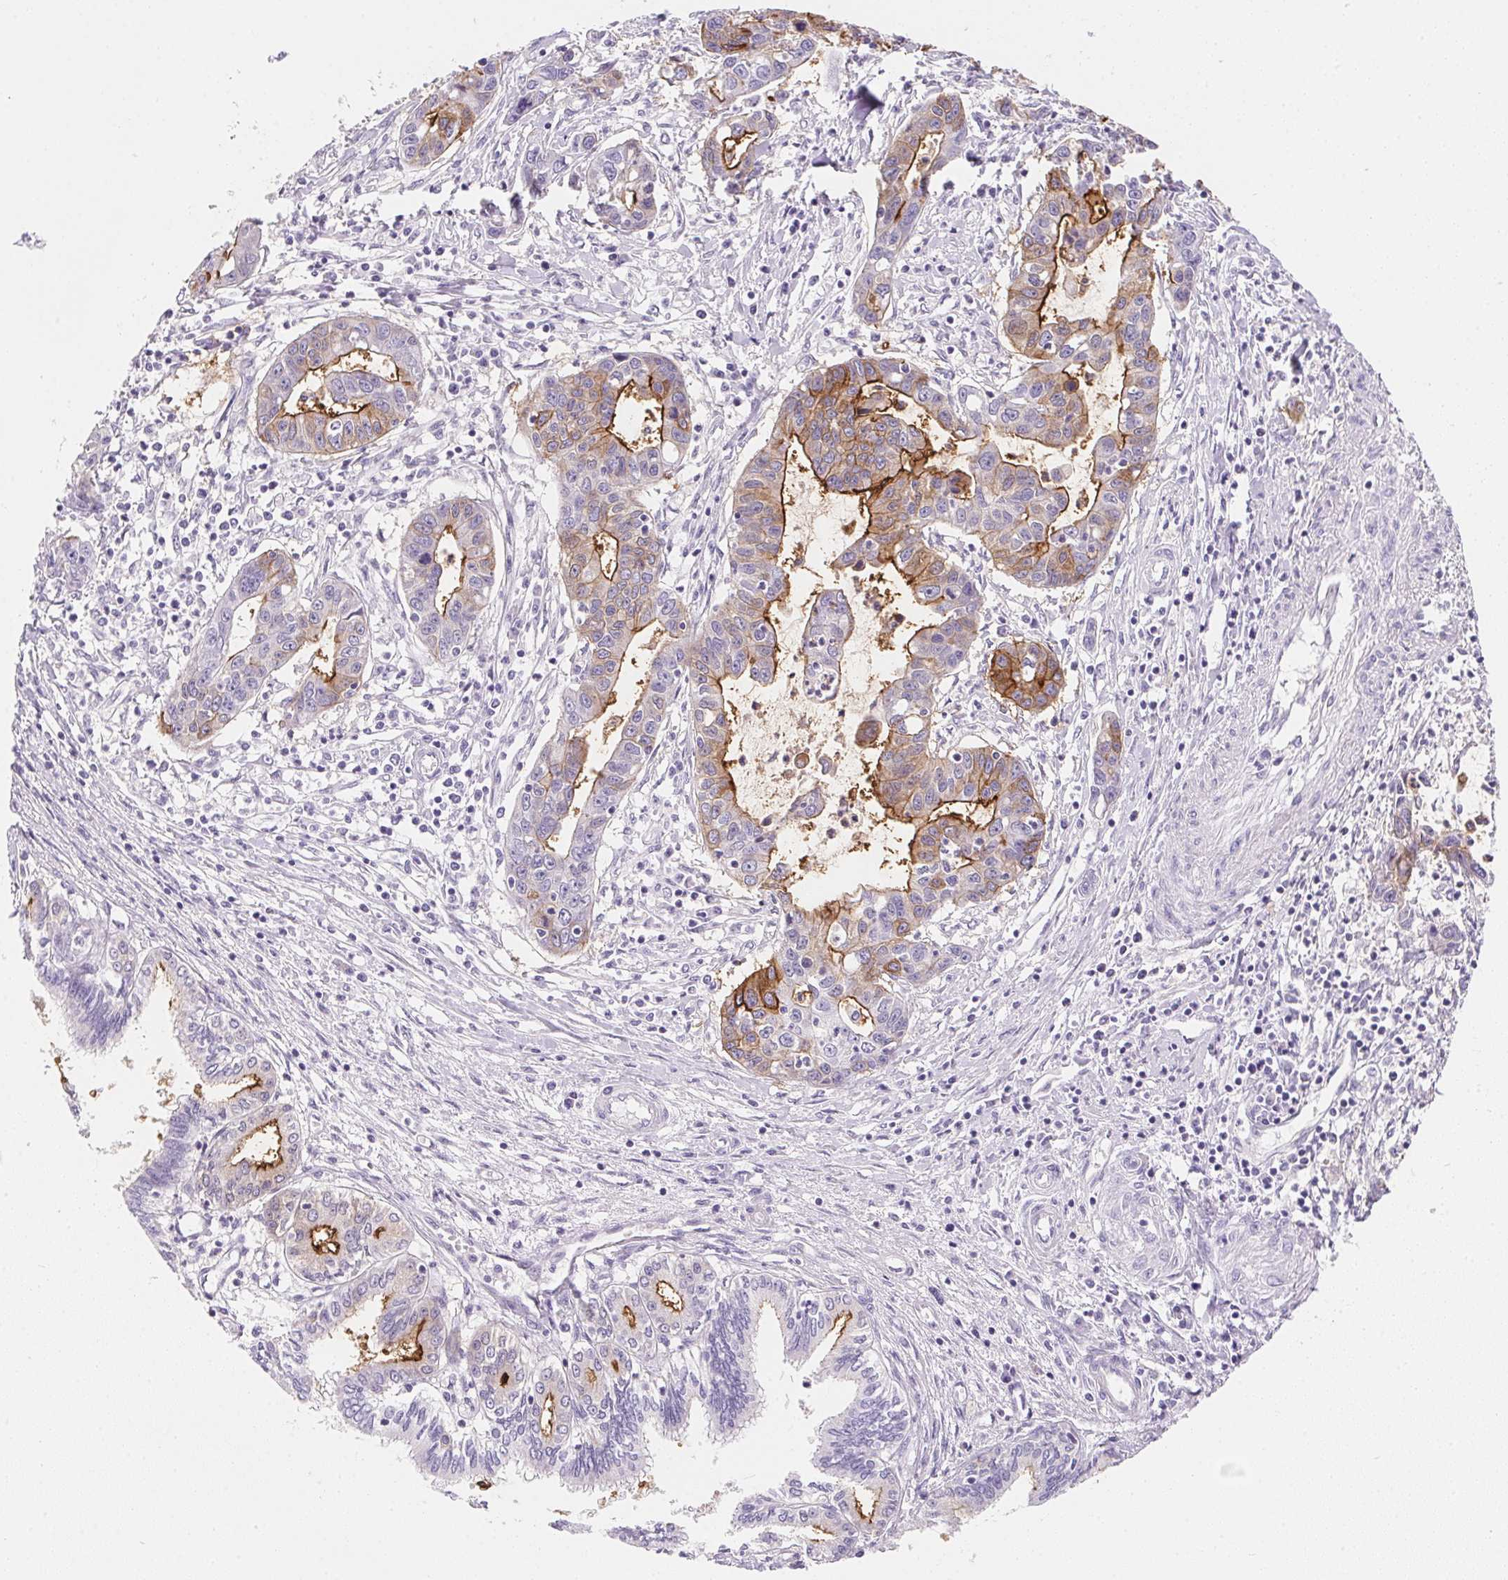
{"staining": {"intensity": "moderate", "quantity": "25%-75%", "location": "cytoplasmic/membranous"}, "tissue": "liver cancer", "cell_type": "Tumor cells", "image_type": "cancer", "snomed": [{"axis": "morphology", "description": "Cholangiocarcinoma"}, {"axis": "topography", "description": "Liver"}], "caption": "Human liver cholangiocarcinoma stained for a protein (brown) exhibits moderate cytoplasmic/membranous positive staining in approximately 25%-75% of tumor cells.", "gene": "AQP5", "patient": {"sex": "male", "age": 58}}